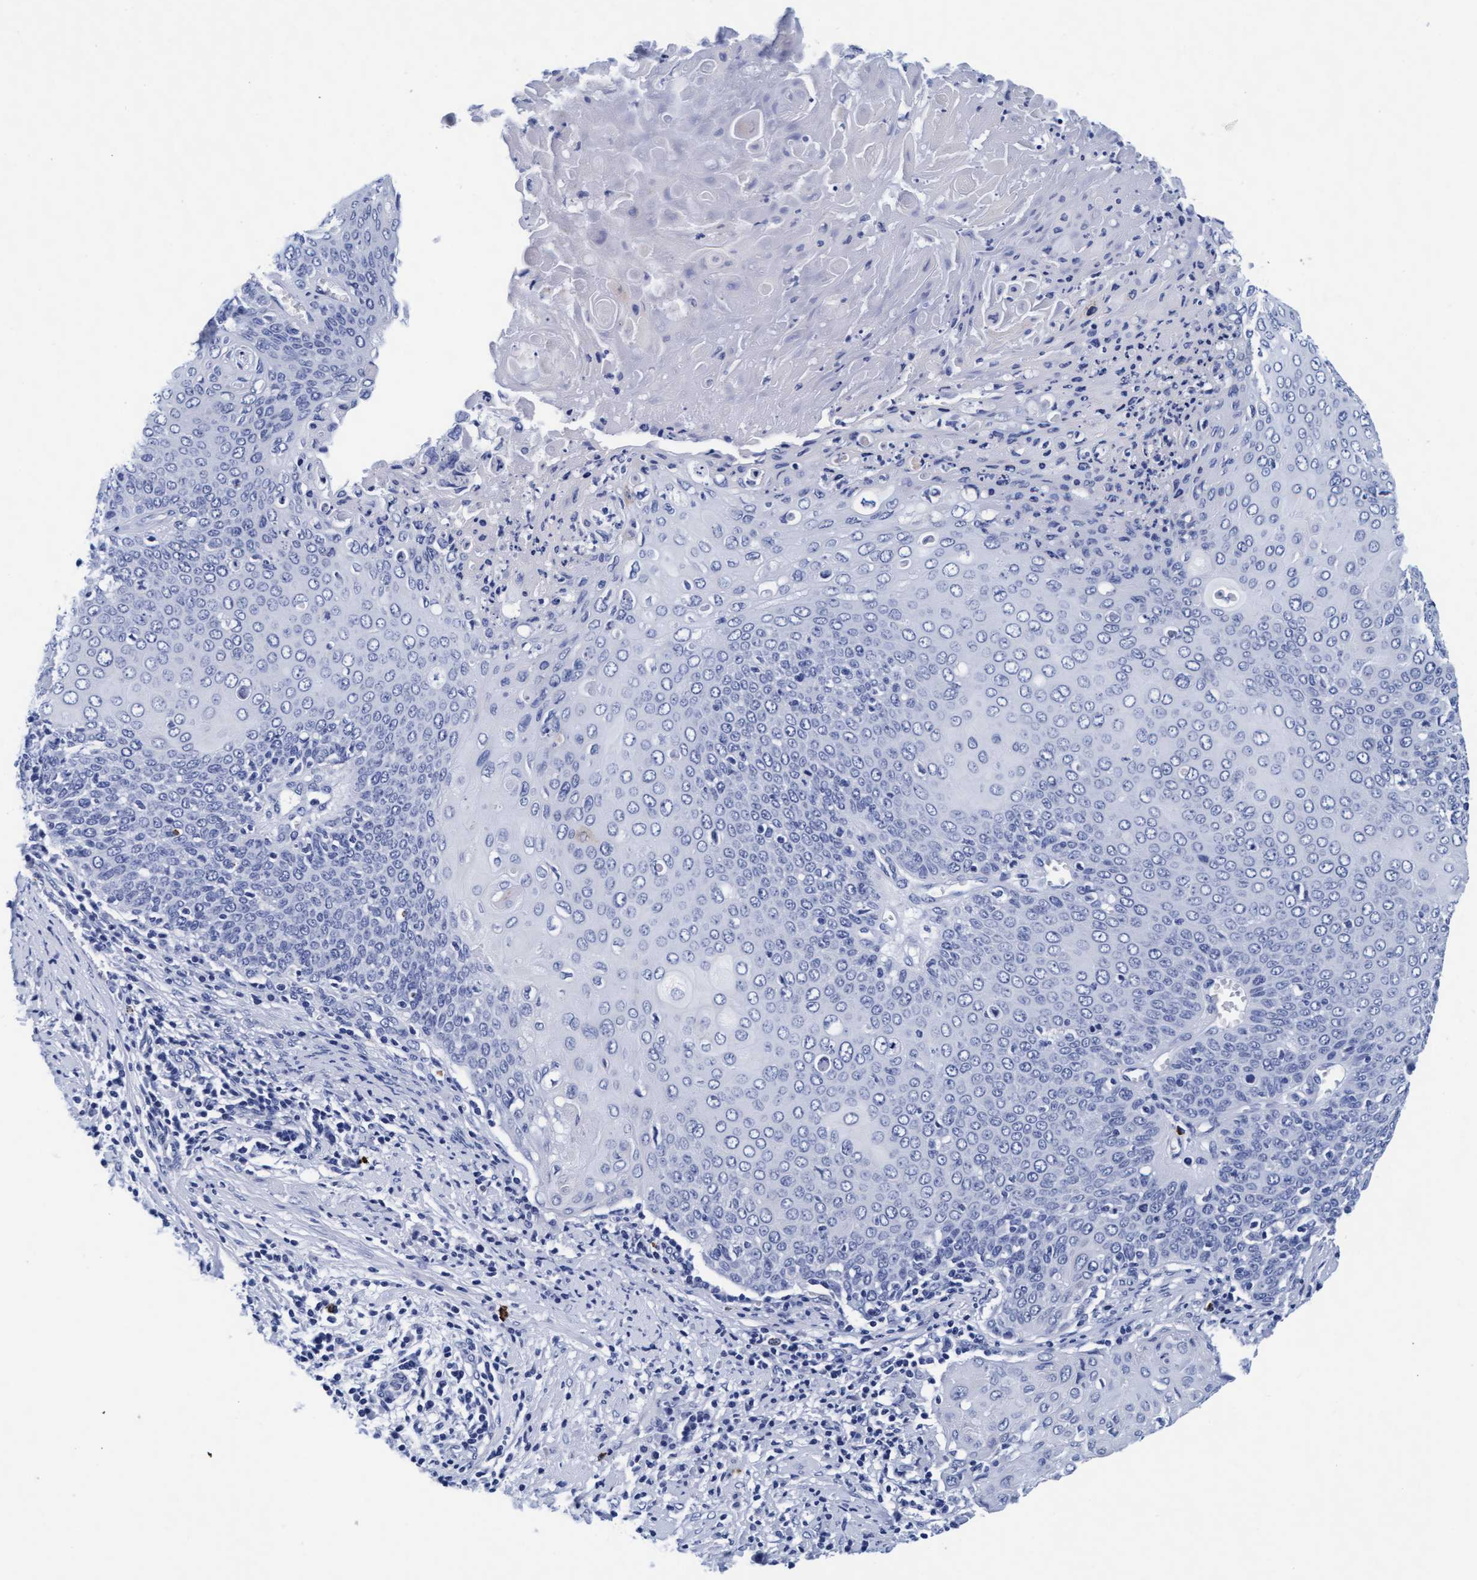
{"staining": {"intensity": "negative", "quantity": "none", "location": "none"}, "tissue": "cervical cancer", "cell_type": "Tumor cells", "image_type": "cancer", "snomed": [{"axis": "morphology", "description": "Squamous cell carcinoma, NOS"}, {"axis": "topography", "description": "Cervix"}], "caption": "A photomicrograph of squamous cell carcinoma (cervical) stained for a protein reveals no brown staining in tumor cells.", "gene": "ARSG", "patient": {"sex": "female", "age": 39}}